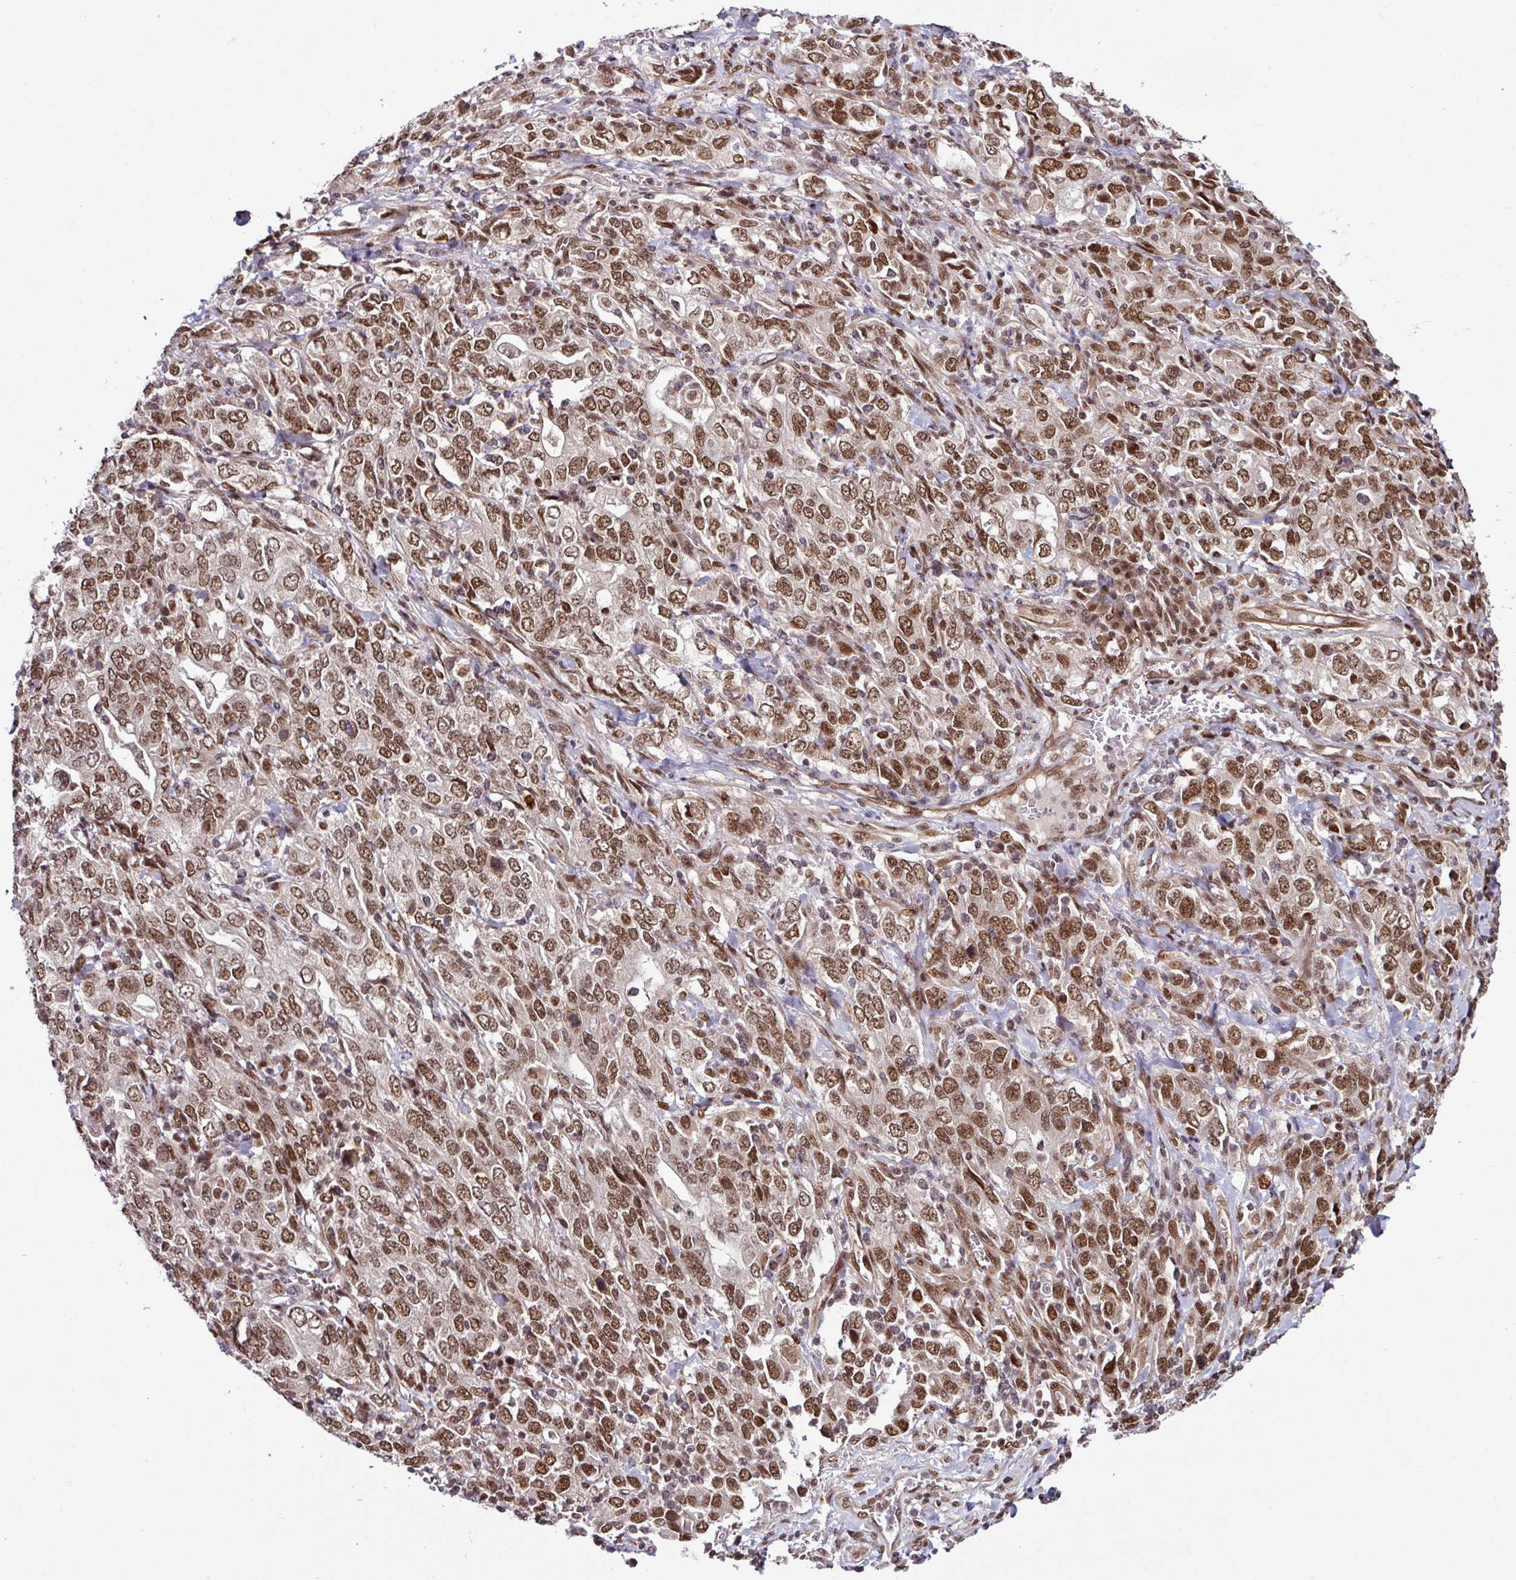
{"staining": {"intensity": "moderate", "quantity": ">75%", "location": "nuclear"}, "tissue": "stomach cancer", "cell_type": "Tumor cells", "image_type": "cancer", "snomed": [{"axis": "morphology", "description": "Adenocarcinoma, NOS"}, {"axis": "topography", "description": "Stomach, upper"}, {"axis": "topography", "description": "Stomach"}], "caption": "Stomach adenocarcinoma stained with DAB (3,3'-diaminobenzidine) immunohistochemistry reveals medium levels of moderate nuclear expression in about >75% of tumor cells.", "gene": "MORF4L2", "patient": {"sex": "male", "age": 62}}